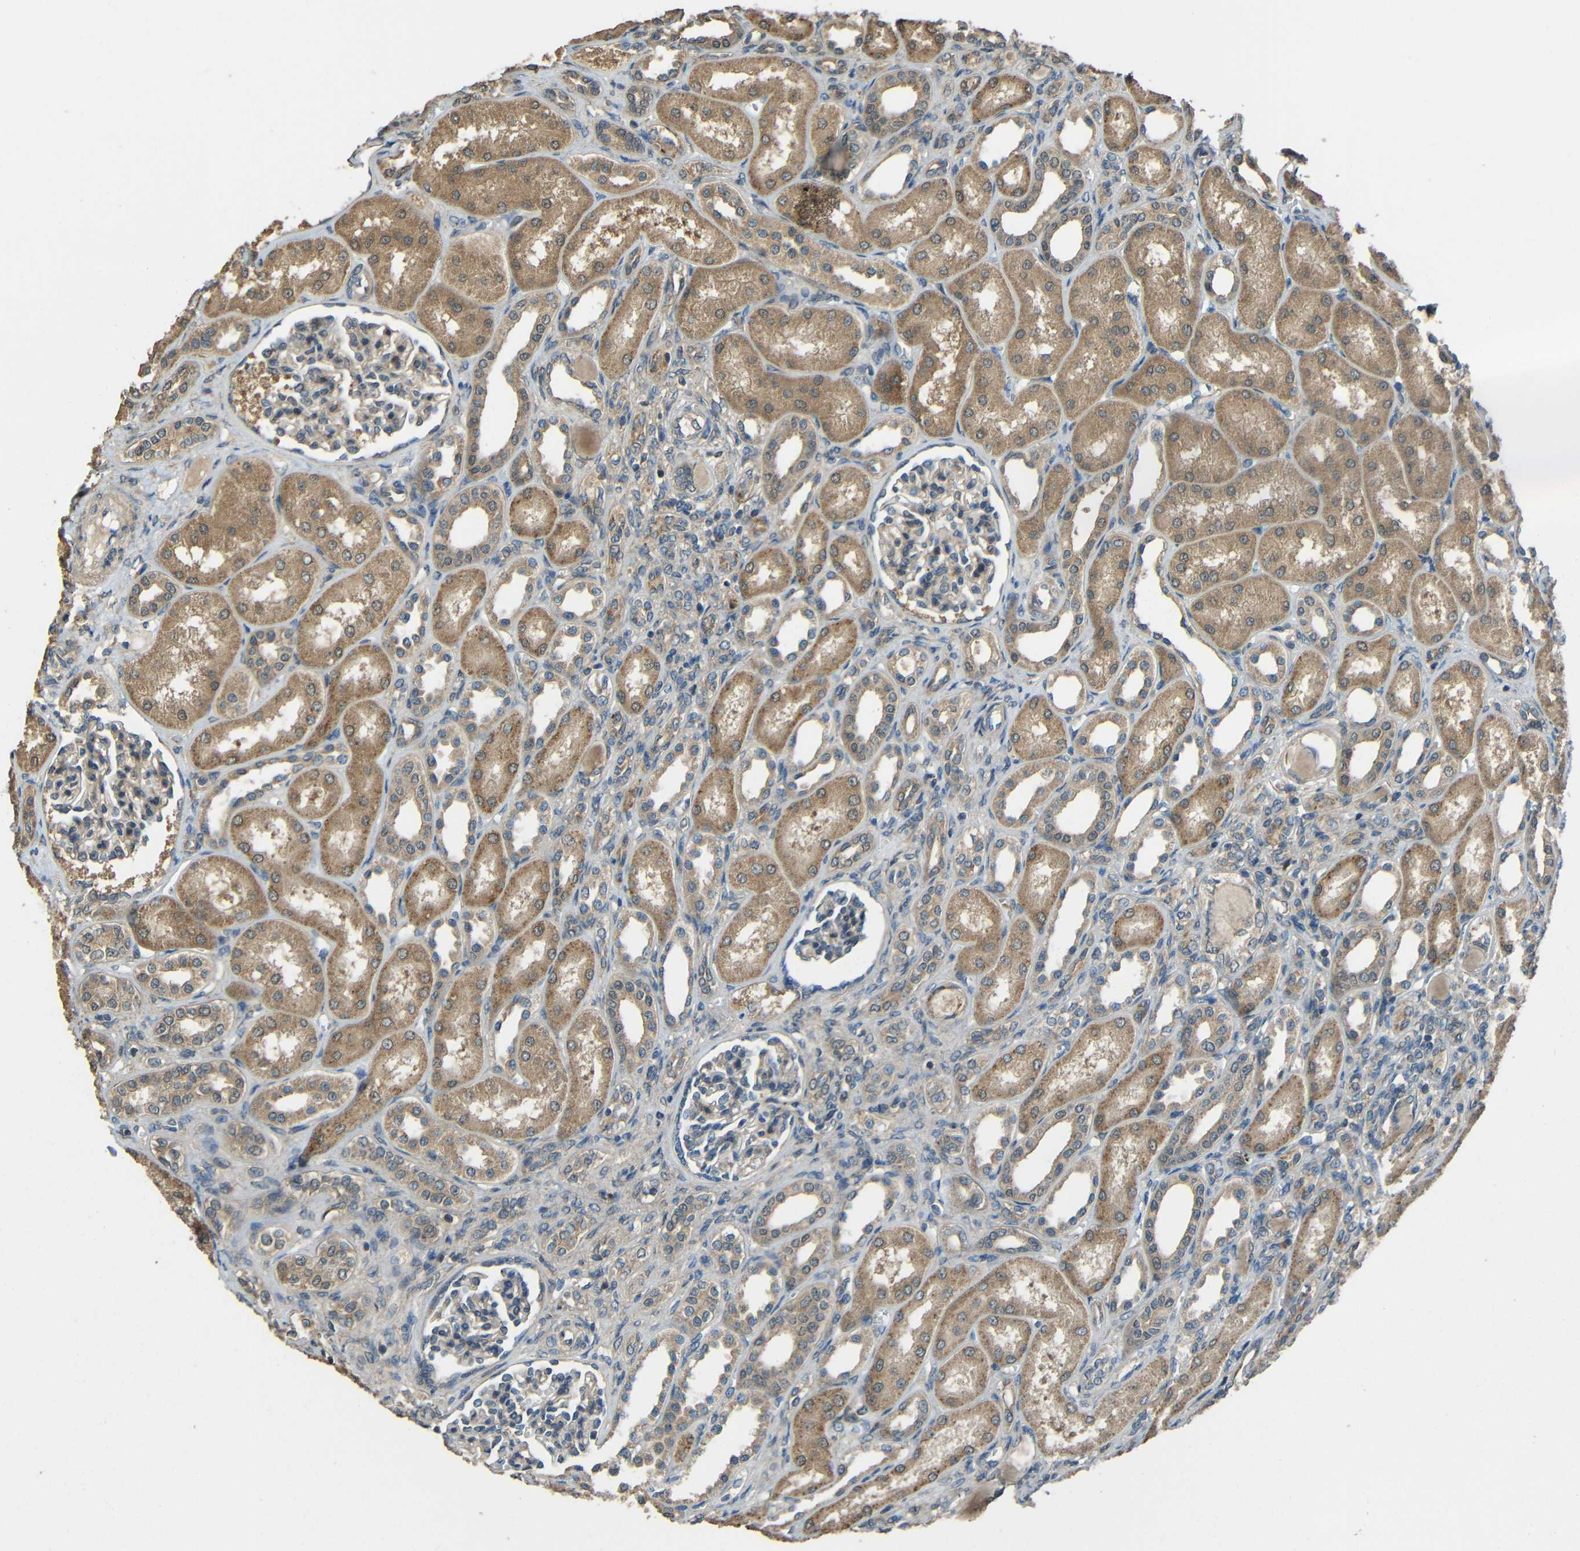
{"staining": {"intensity": "weak", "quantity": "25%-75%", "location": "cytoplasmic/membranous"}, "tissue": "kidney", "cell_type": "Cells in glomeruli", "image_type": "normal", "snomed": [{"axis": "morphology", "description": "Normal tissue, NOS"}, {"axis": "topography", "description": "Kidney"}], "caption": "Approximately 25%-75% of cells in glomeruli in unremarkable human kidney show weak cytoplasmic/membranous protein staining as visualized by brown immunohistochemical staining.", "gene": "ACACA", "patient": {"sex": "male", "age": 7}}